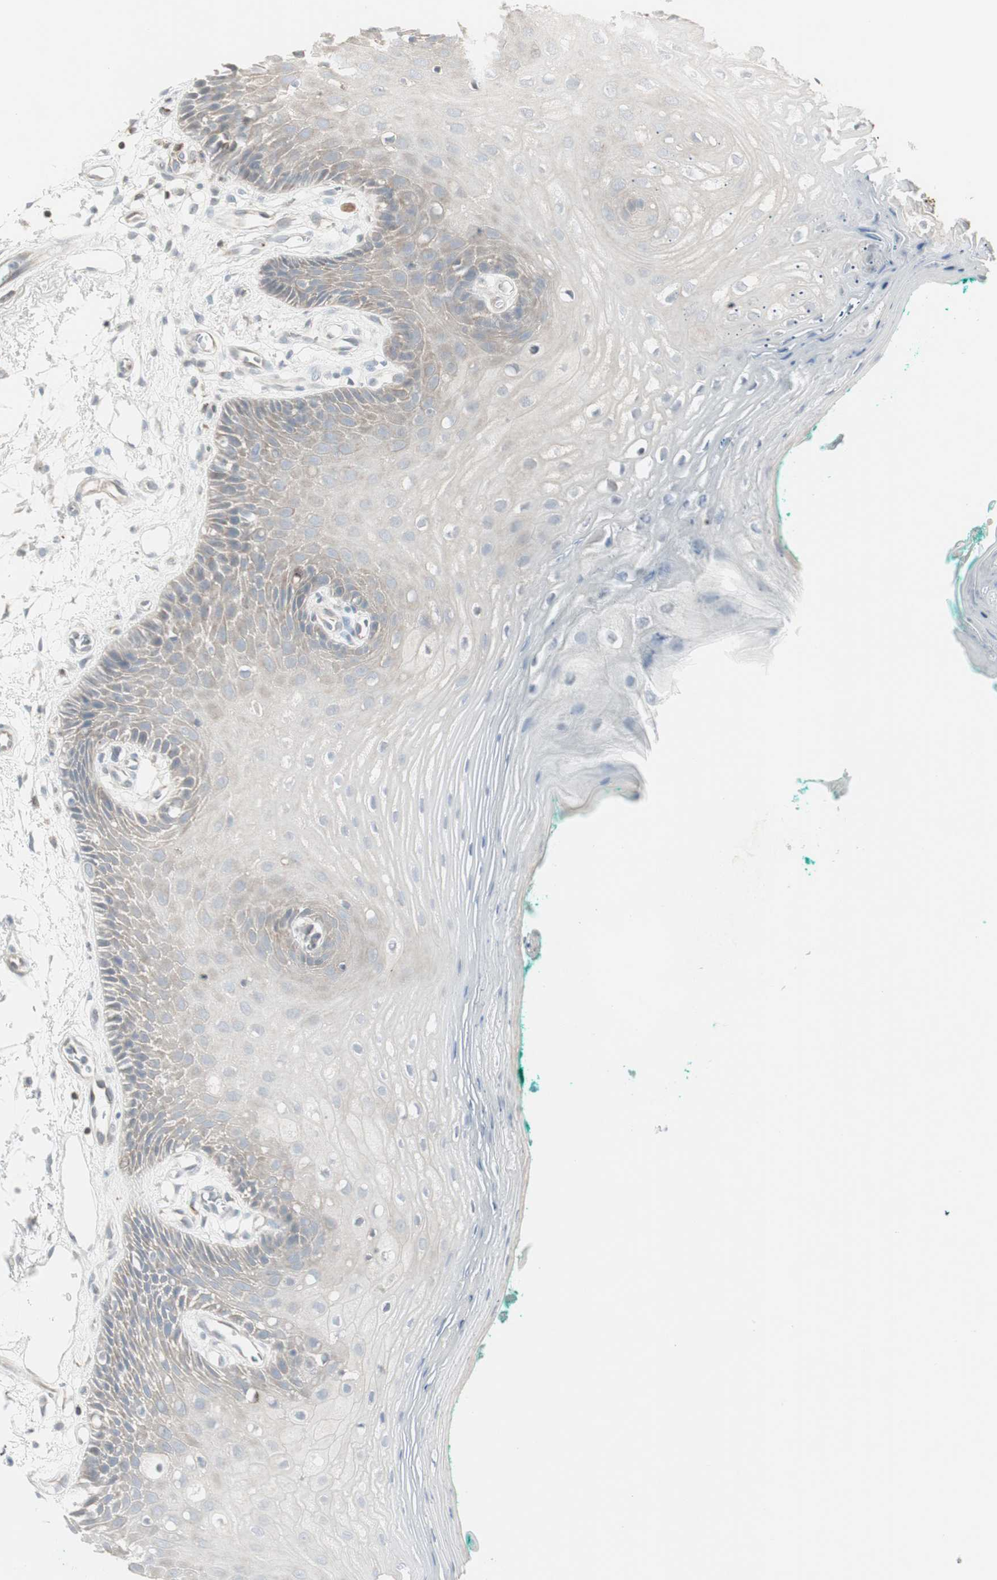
{"staining": {"intensity": "weak", "quantity": "<25%", "location": "cytoplasmic/membranous"}, "tissue": "oral mucosa", "cell_type": "Squamous epithelial cells", "image_type": "normal", "snomed": [{"axis": "morphology", "description": "Normal tissue, NOS"}, {"axis": "topography", "description": "Skeletal muscle"}, {"axis": "topography", "description": "Oral tissue"}, {"axis": "topography", "description": "Peripheral nerve tissue"}], "caption": "There is no significant expression in squamous epithelial cells of oral mucosa.", "gene": "MAP4K4", "patient": {"sex": "female", "age": 84}}